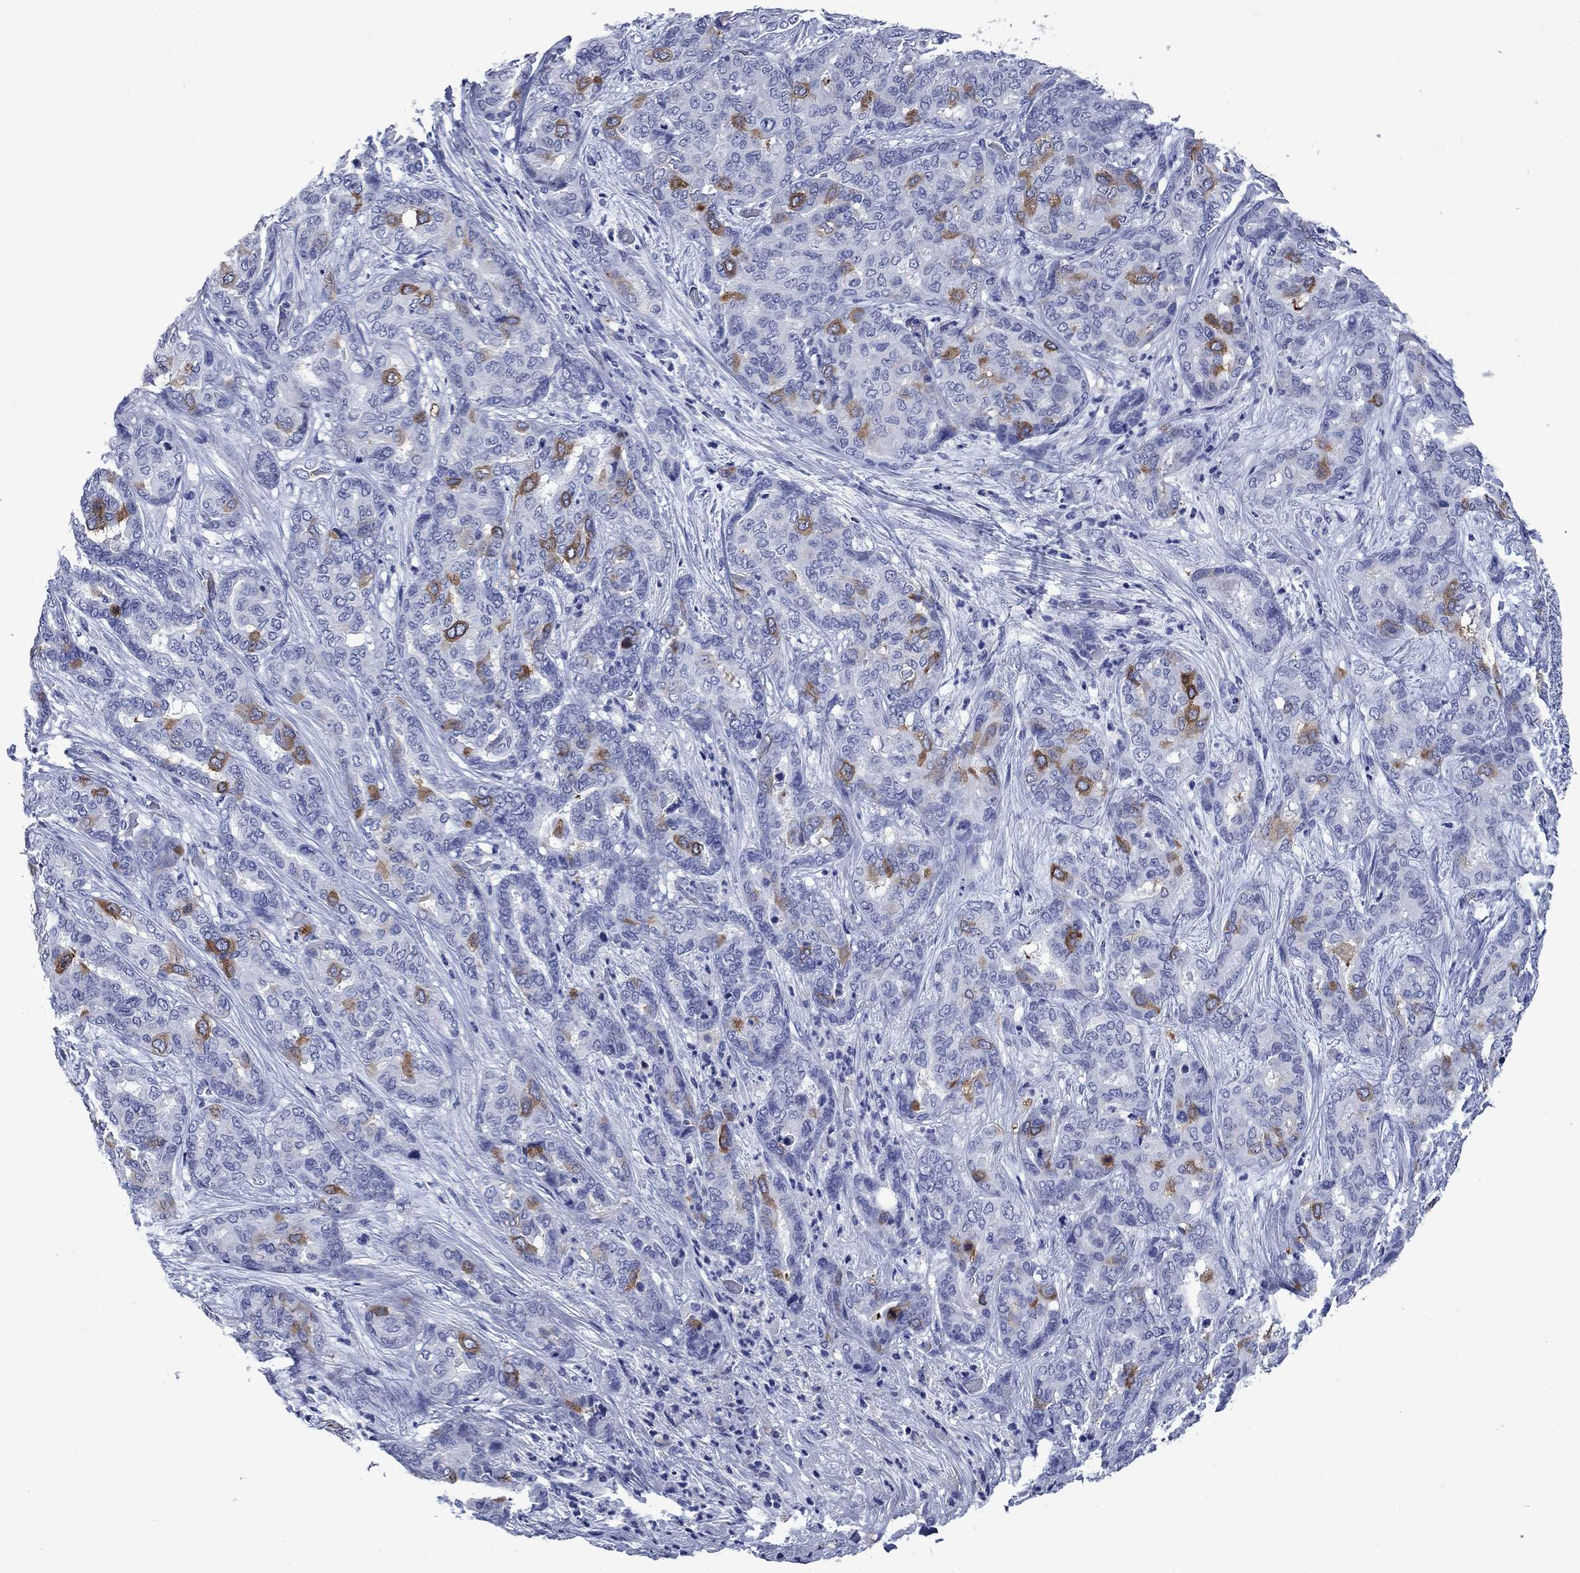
{"staining": {"intensity": "strong", "quantity": "<25%", "location": "cytoplasmic/membranous"}, "tissue": "liver cancer", "cell_type": "Tumor cells", "image_type": "cancer", "snomed": [{"axis": "morphology", "description": "Cholangiocarcinoma"}, {"axis": "topography", "description": "Liver"}], "caption": "The immunohistochemical stain highlights strong cytoplasmic/membranous staining in tumor cells of liver cancer (cholangiocarcinoma) tissue.", "gene": "TACC3", "patient": {"sex": "female", "age": 64}}